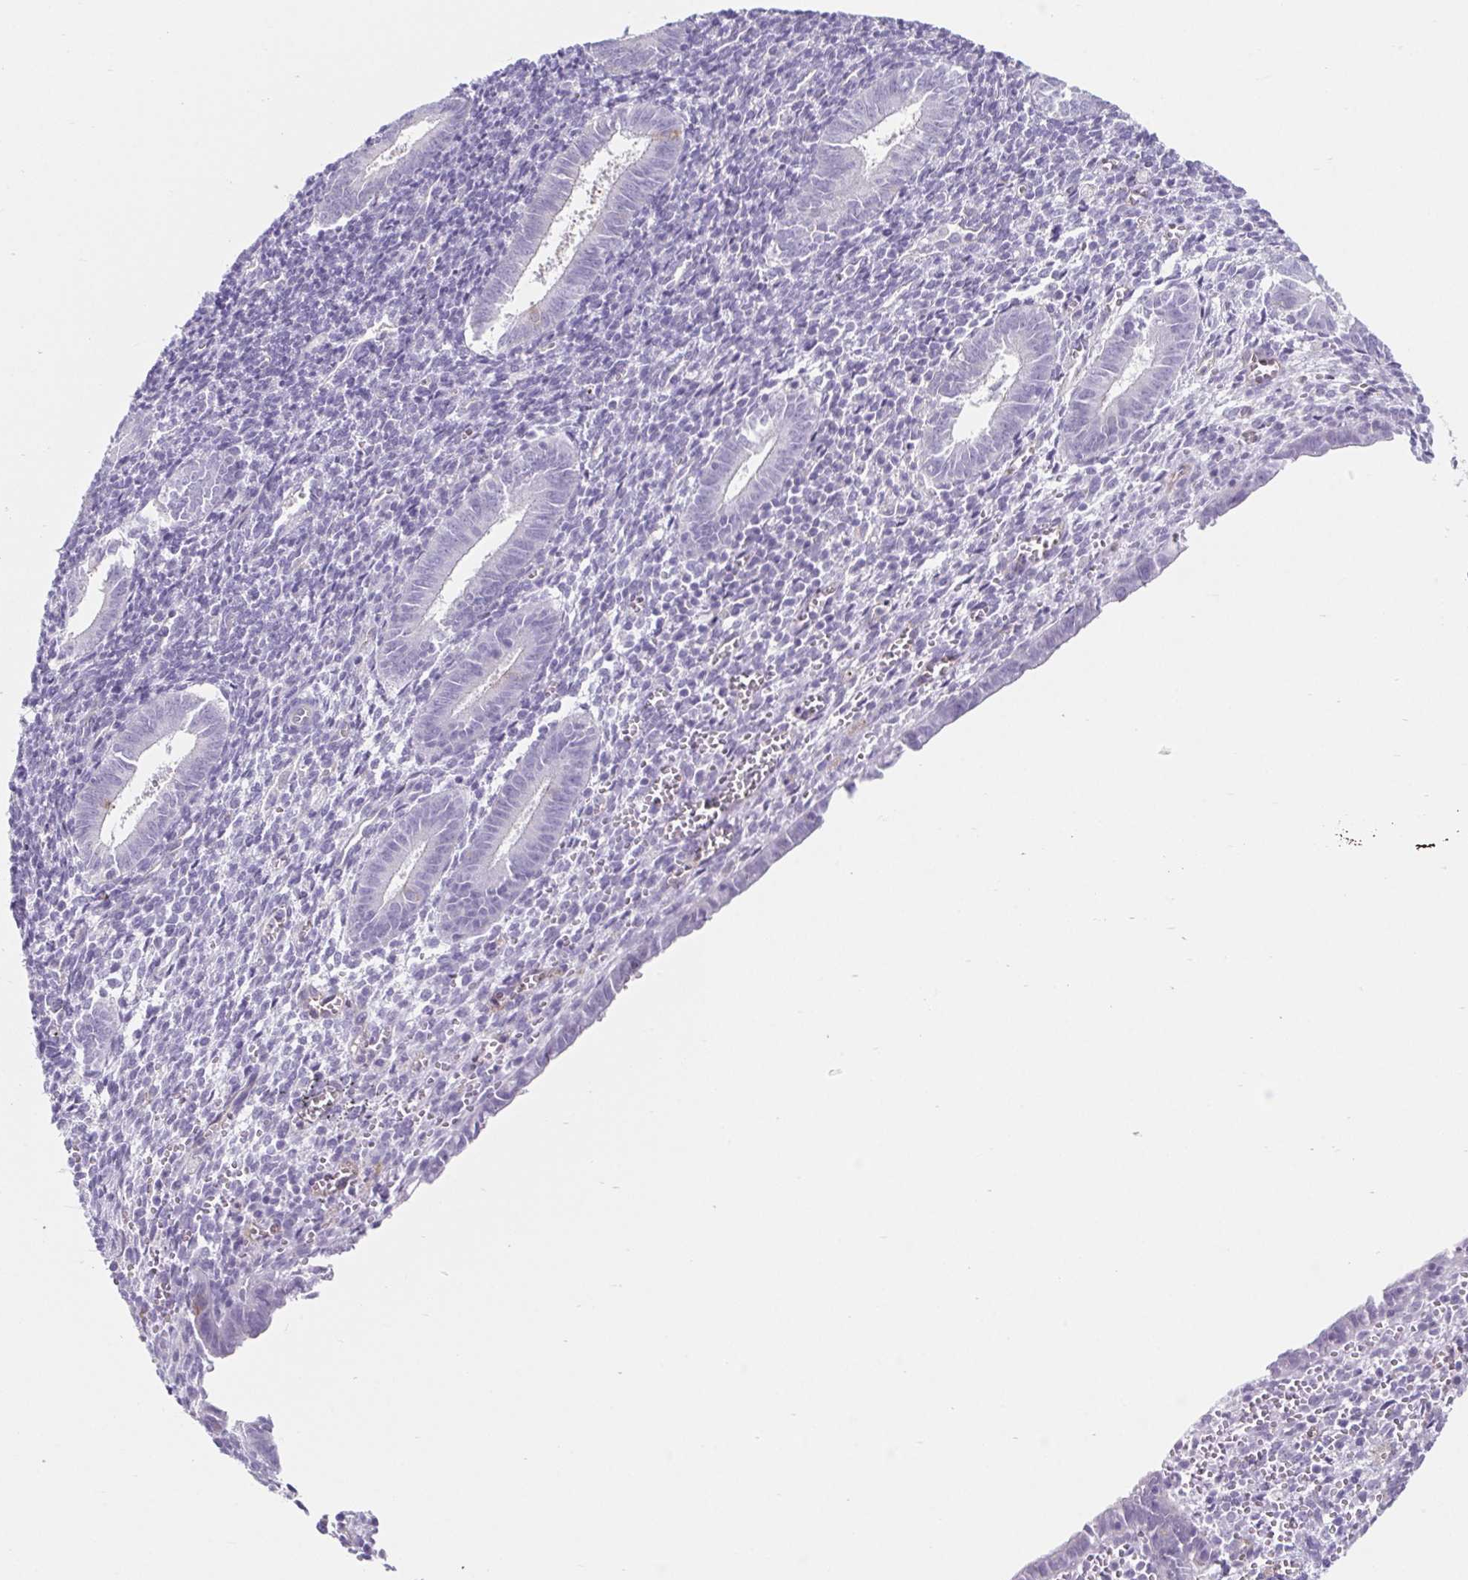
{"staining": {"intensity": "negative", "quantity": "none", "location": "none"}, "tissue": "endometrium", "cell_type": "Cells in endometrial stroma", "image_type": "normal", "snomed": [{"axis": "morphology", "description": "Normal tissue, NOS"}, {"axis": "topography", "description": "Endometrium"}], "caption": "Image shows no protein expression in cells in endometrial stroma of unremarkable endometrium. (DAB (3,3'-diaminobenzidine) immunohistochemistry visualized using brightfield microscopy, high magnification).", "gene": "BCAS1", "patient": {"sex": "female", "age": 25}}